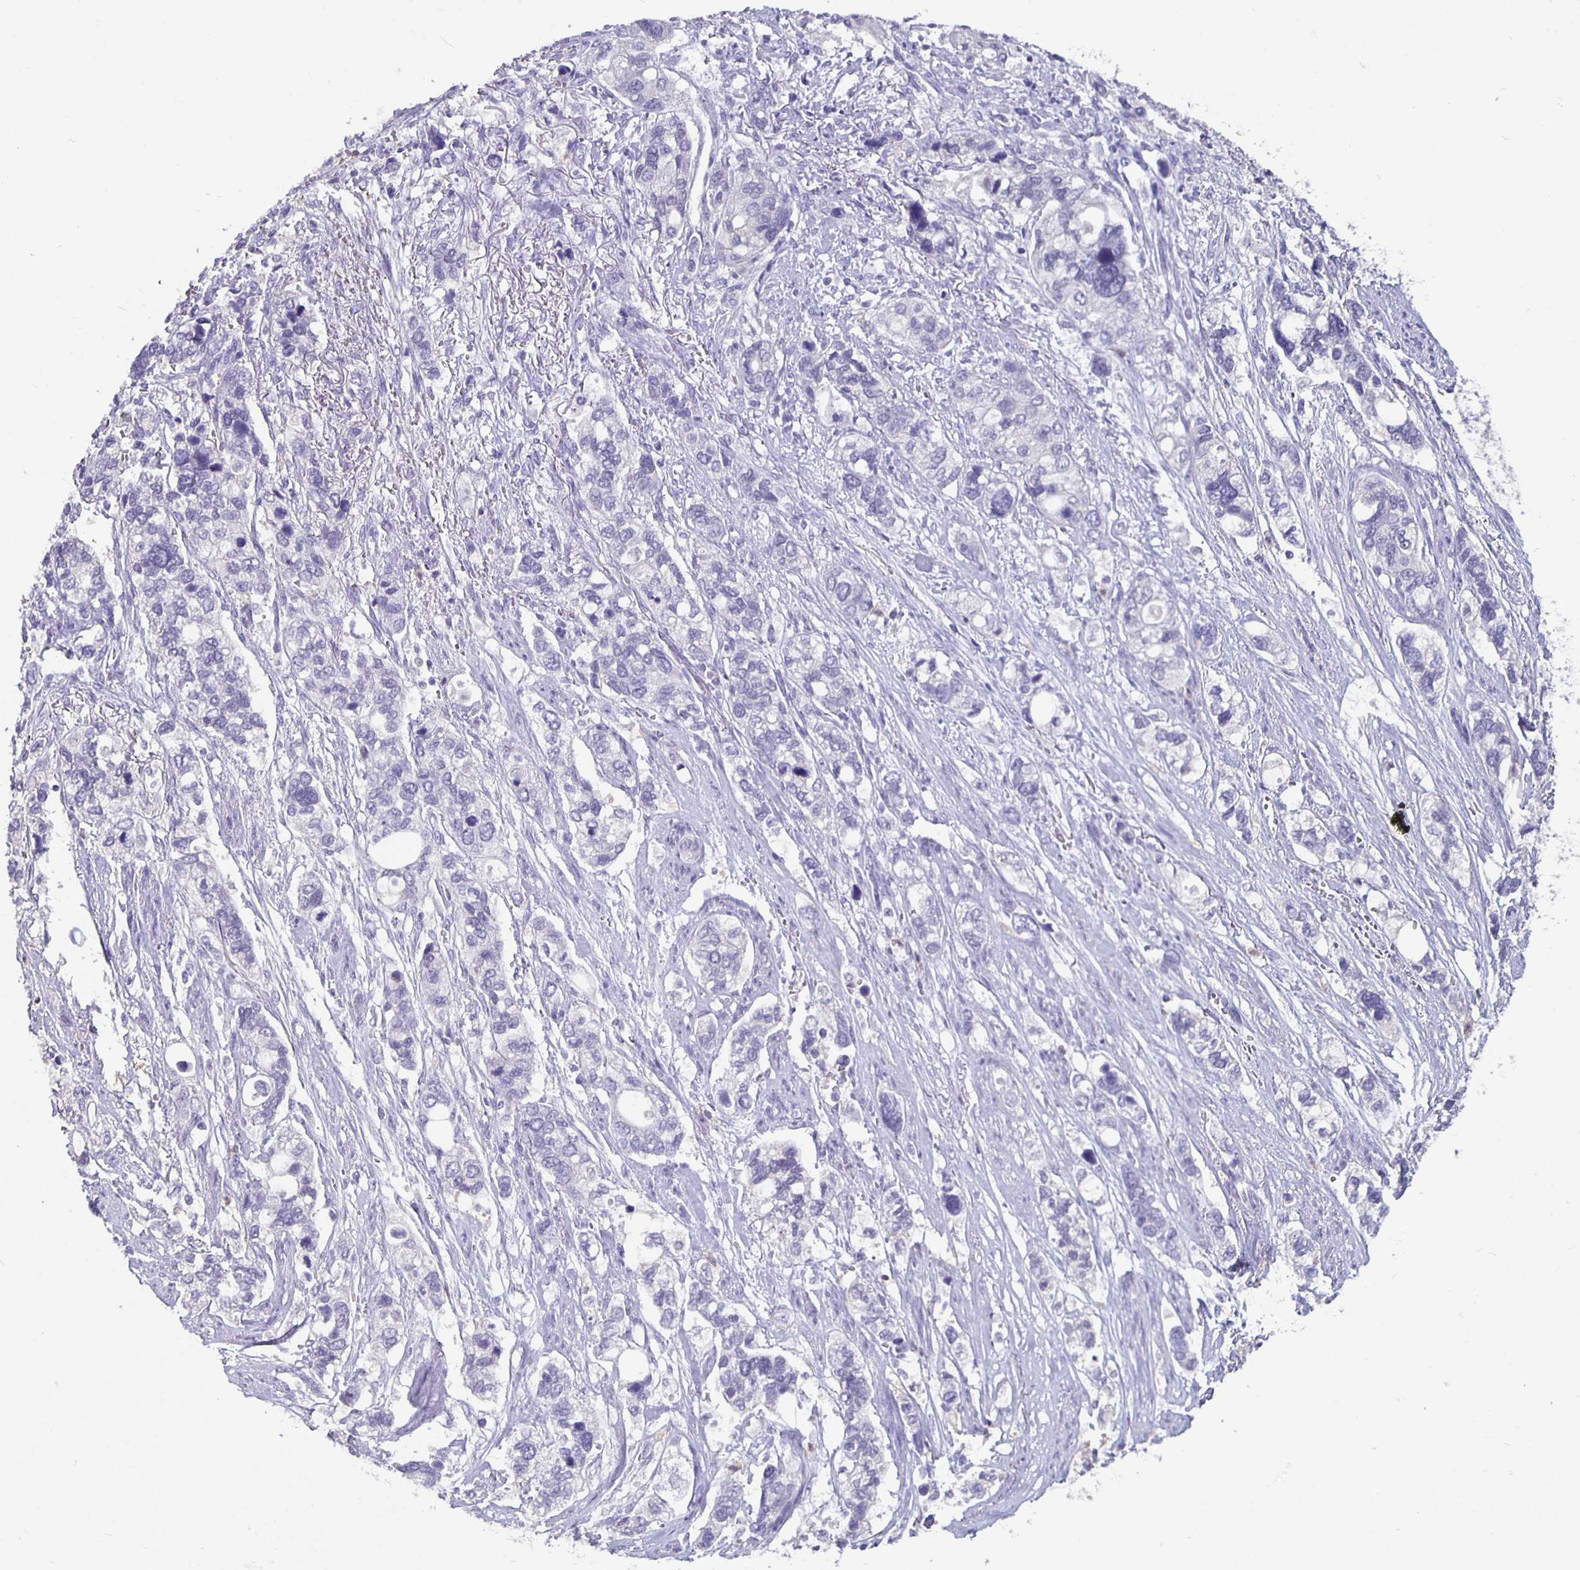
{"staining": {"intensity": "negative", "quantity": "none", "location": "none"}, "tissue": "stomach cancer", "cell_type": "Tumor cells", "image_type": "cancer", "snomed": [{"axis": "morphology", "description": "Adenocarcinoma, NOS"}, {"axis": "topography", "description": "Stomach, upper"}], "caption": "Human stomach cancer stained for a protein using IHC shows no positivity in tumor cells.", "gene": "GPX4", "patient": {"sex": "female", "age": 81}}